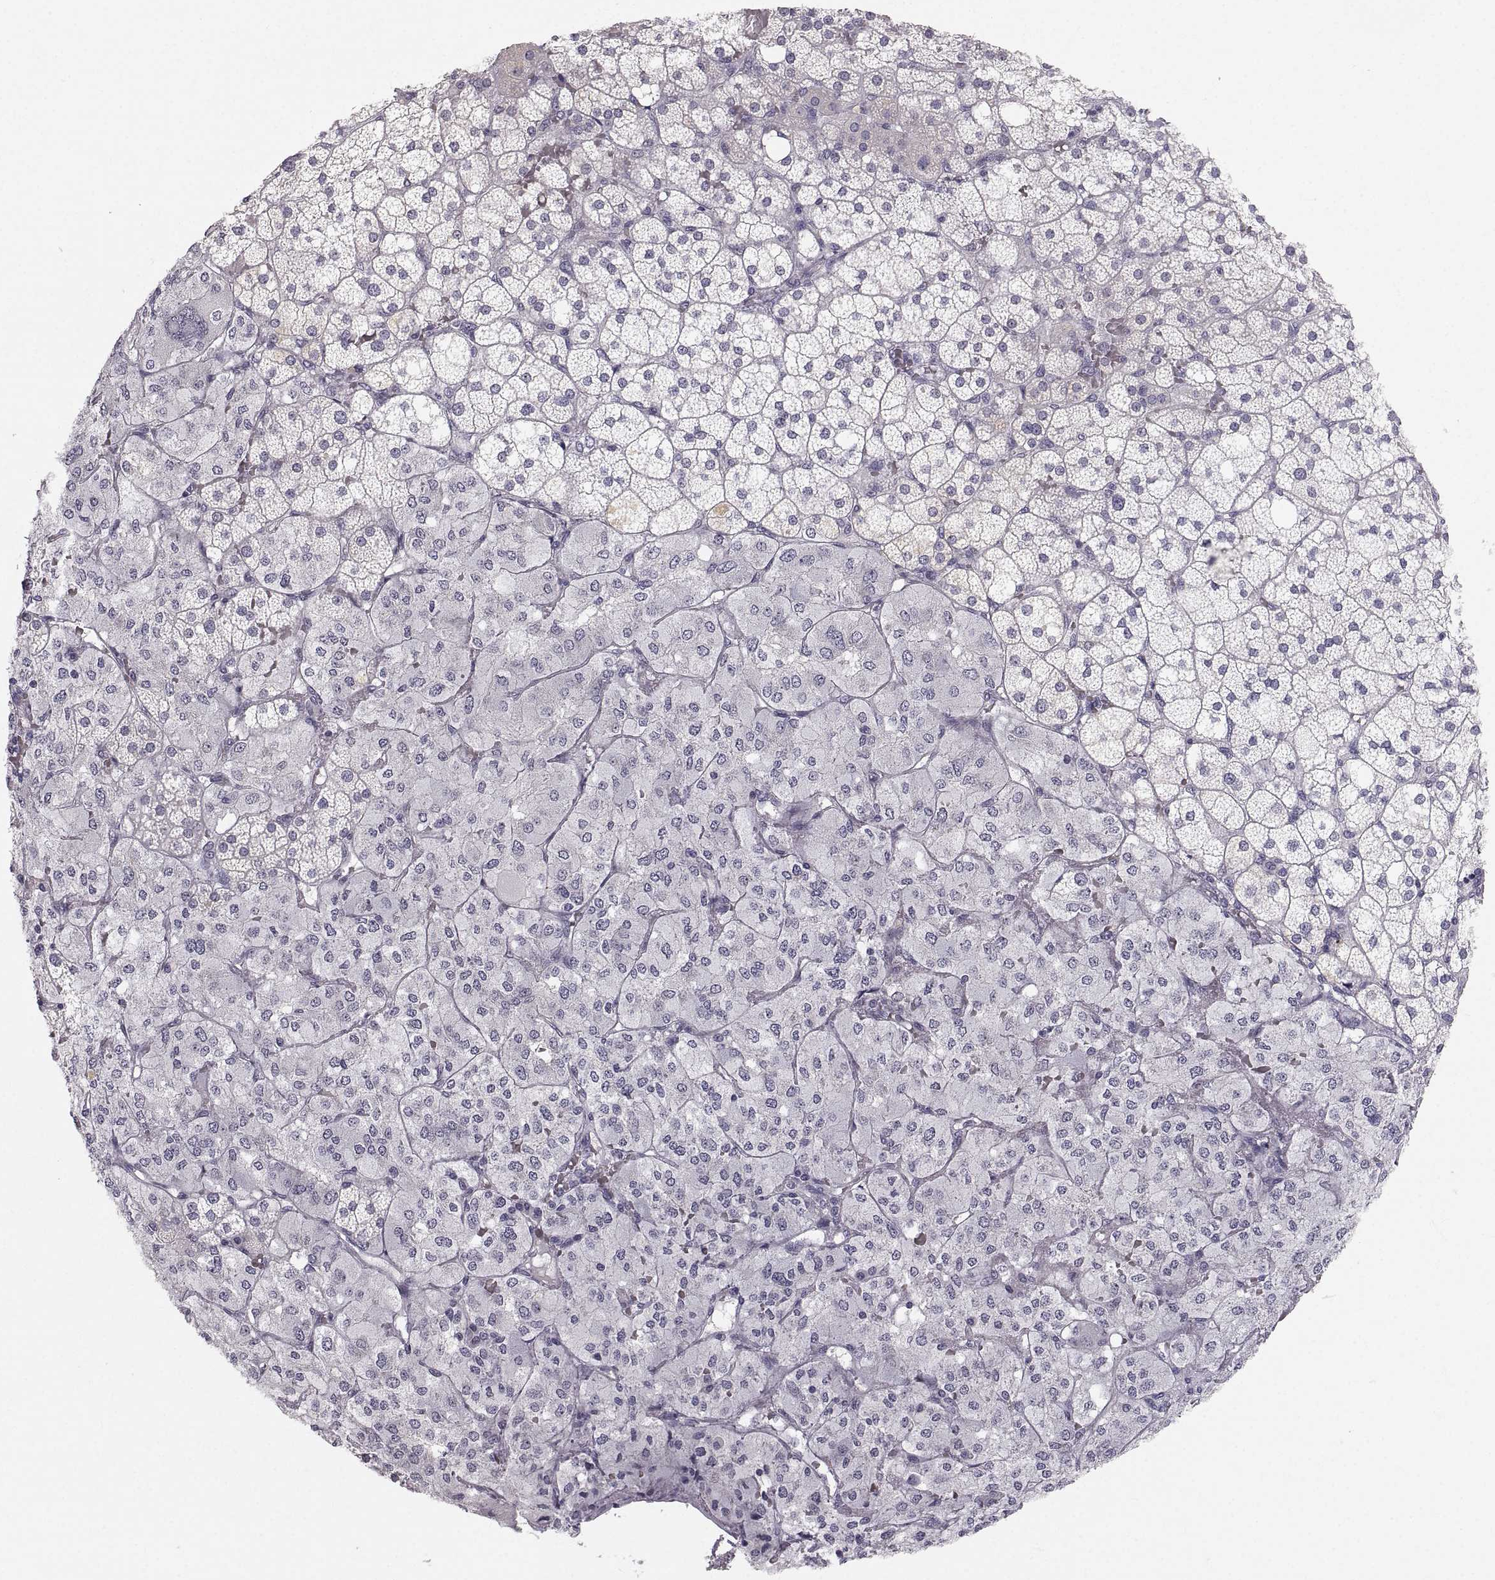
{"staining": {"intensity": "negative", "quantity": "none", "location": "none"}, "tissue": "adrenal gland", "cell_type": "Glandular cells", "image_type": "normal", "snomed": [{"axis": "morphology", "description": "Normal tissue, NOS"}, {"axis": "topography", "description": "Adrenal gland"}], "caption": "IHC histopathology image of normal adrenal gland: human adrenal gland stained with DAB (3,3'-diaminobenzidine) reveals no significant protein expression in glandular cells. Nuclei are stained in blue.", "gene": "ZNF185", "patient": {"sex": "male", "age": 53}}